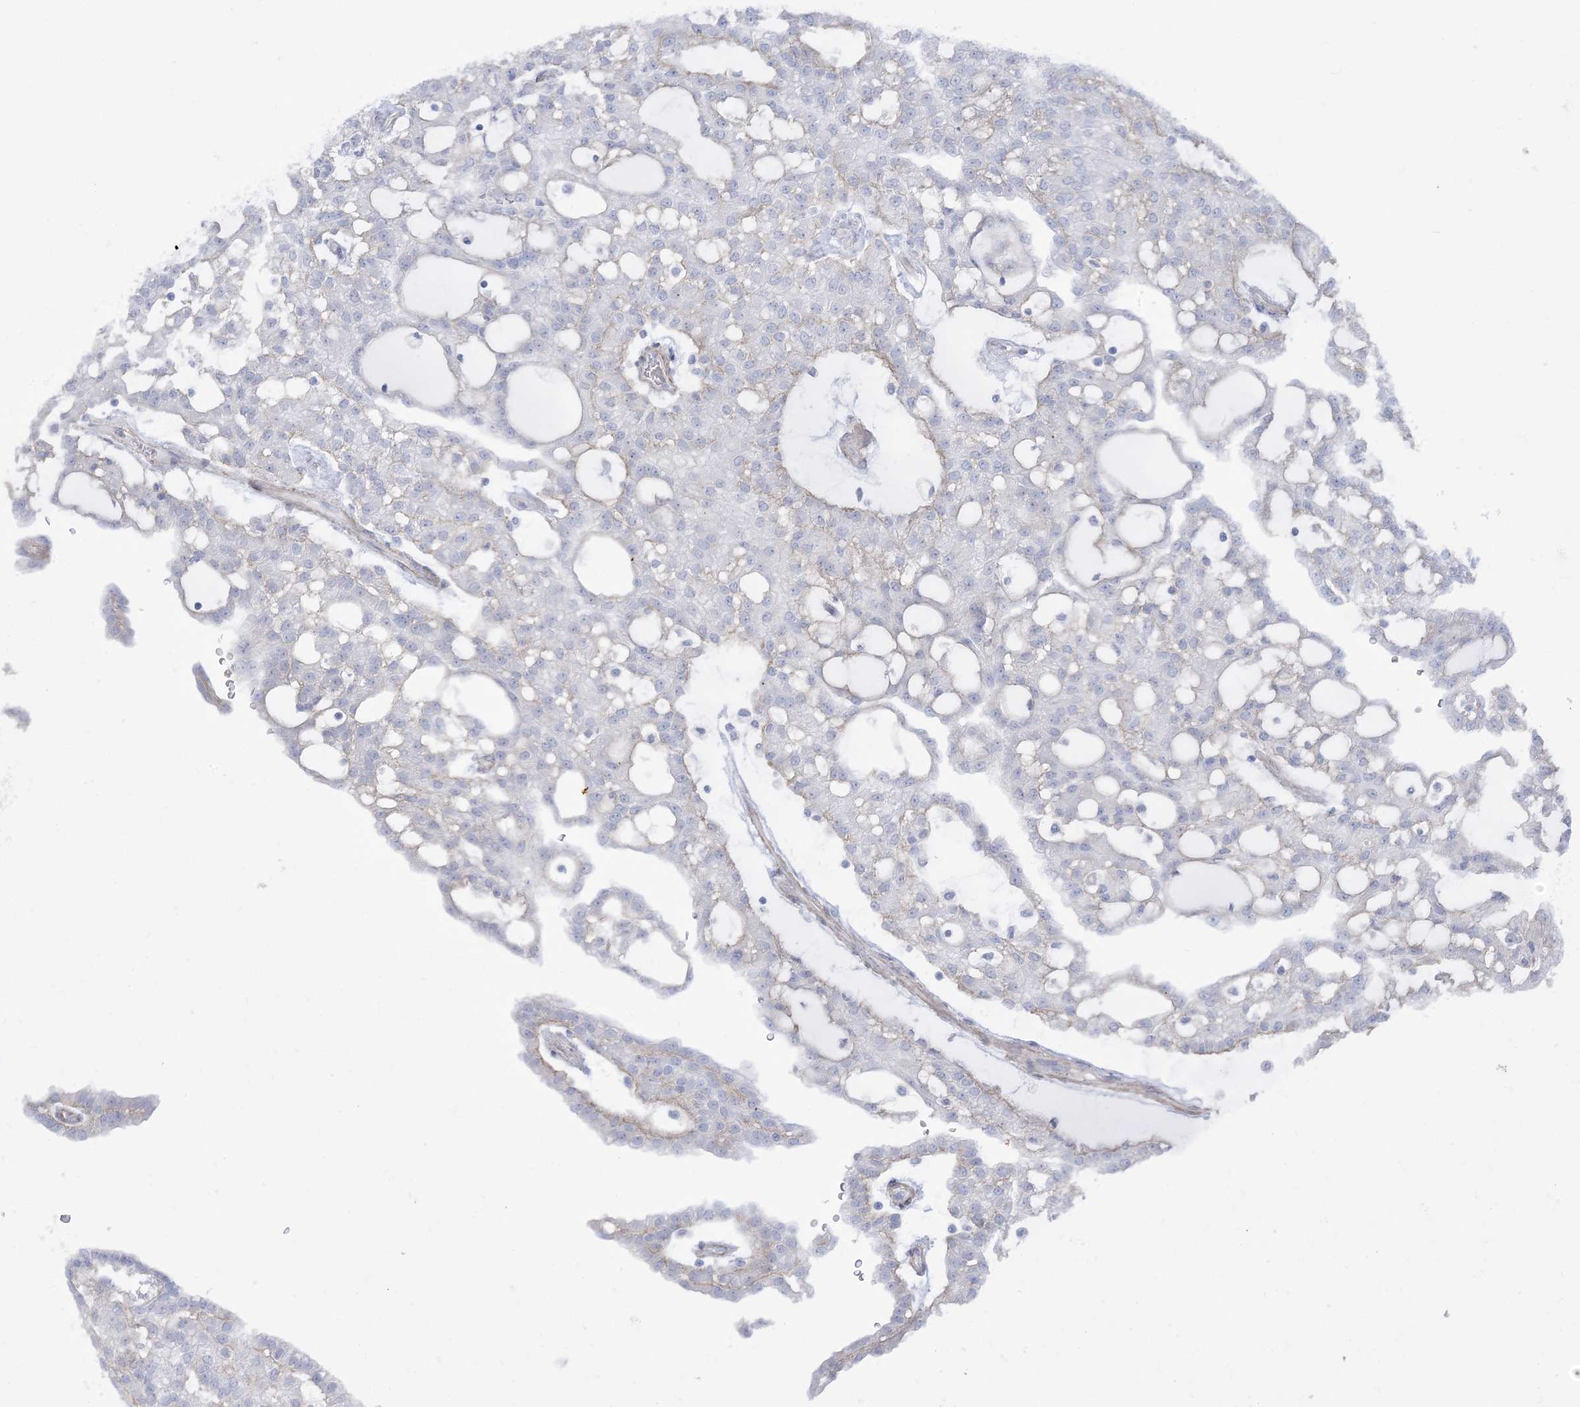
{"staining": {"intensity": "negative", "quantity": "none", "location": "none"}, "tissue": "renal cancer", "cell_type": "Tumor cells", "image_type": "cancer", "snomed": [{"axis": "morphology", "description": "Adenocarcinoma, NOS"}, {"axis": "topography", "description": "Kidney"}], "caption": "A high-resolution micrograph shows immunohistochemistry (IHC) staining of renal cancer, which reveals no significant staining in tumor cells. (Brightfield microscopy of DAB (3,3'-diaminobenzidine) immunohistochemistry at high magnification).", "gene": "AGXT", "patient": {"sex": "male", "age": 63}}